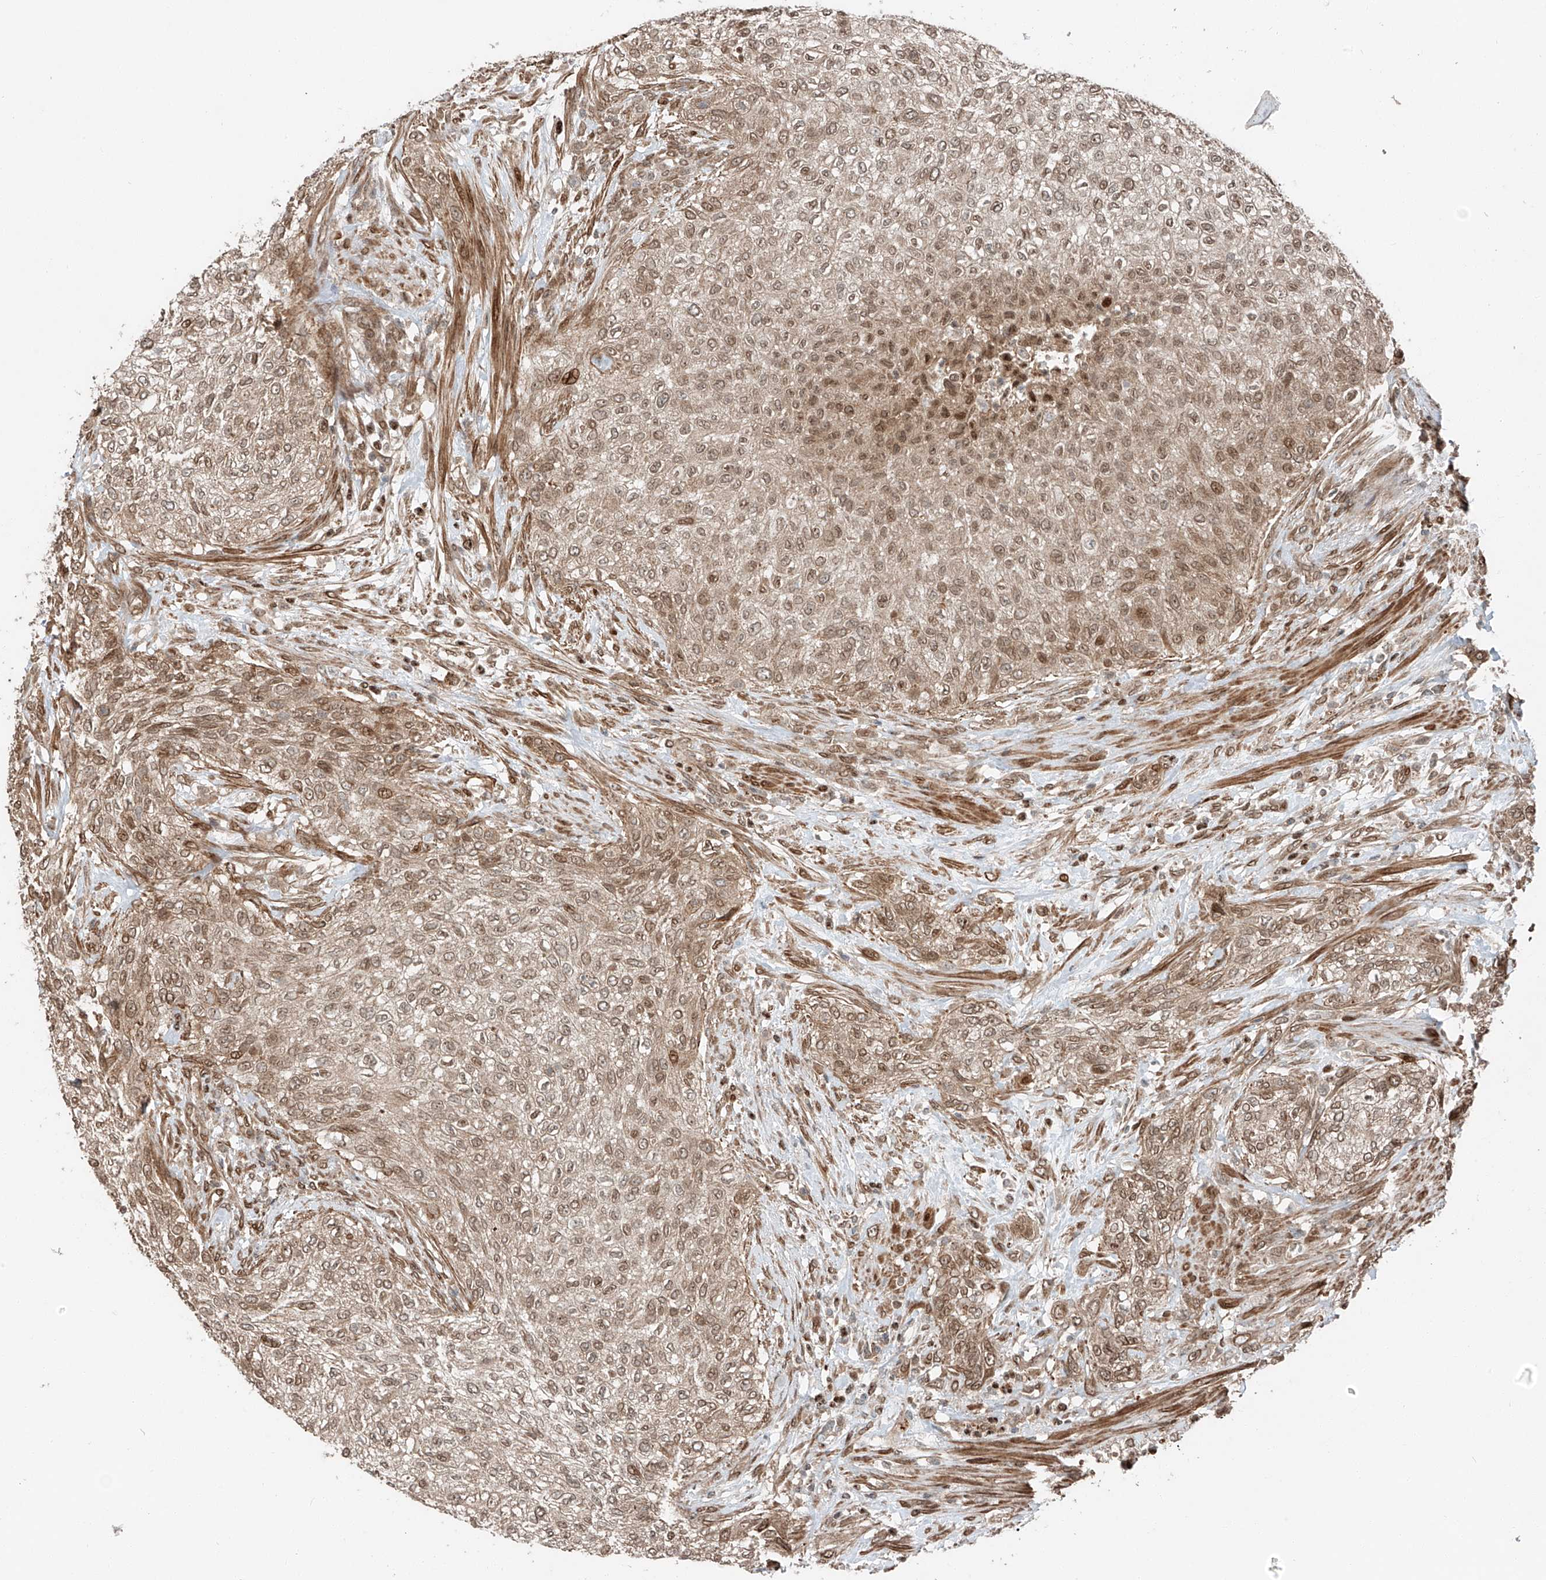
{"staining": {"intensity": "moderate", "quantity": ">75%", "location": "cytoplasmic/membranous,nuclear"}, "tissue": "urothelial cancer", "cell_type": "Tumor cells", "image_type": "cancer", "snomed": [{"axis": "morphology", "description": "Urothelial carcinoma, High grade"}, {"axis": "topography", "description": "Urinary bladder"}], "caption": "An immunohistochemistry histopathology image of neoplastic tissue is shown. Protein staining in brown labels moderate cytoplasmic/membranous and nuclear positivity in urothelial cancer within tumor cells. (DAB (3,3'-diaminobenzidine) IHC, brown staining for protein, blue staining for nuclei).", "gene": "CEP162", "patient": {"sex": "male", "age": 35}}